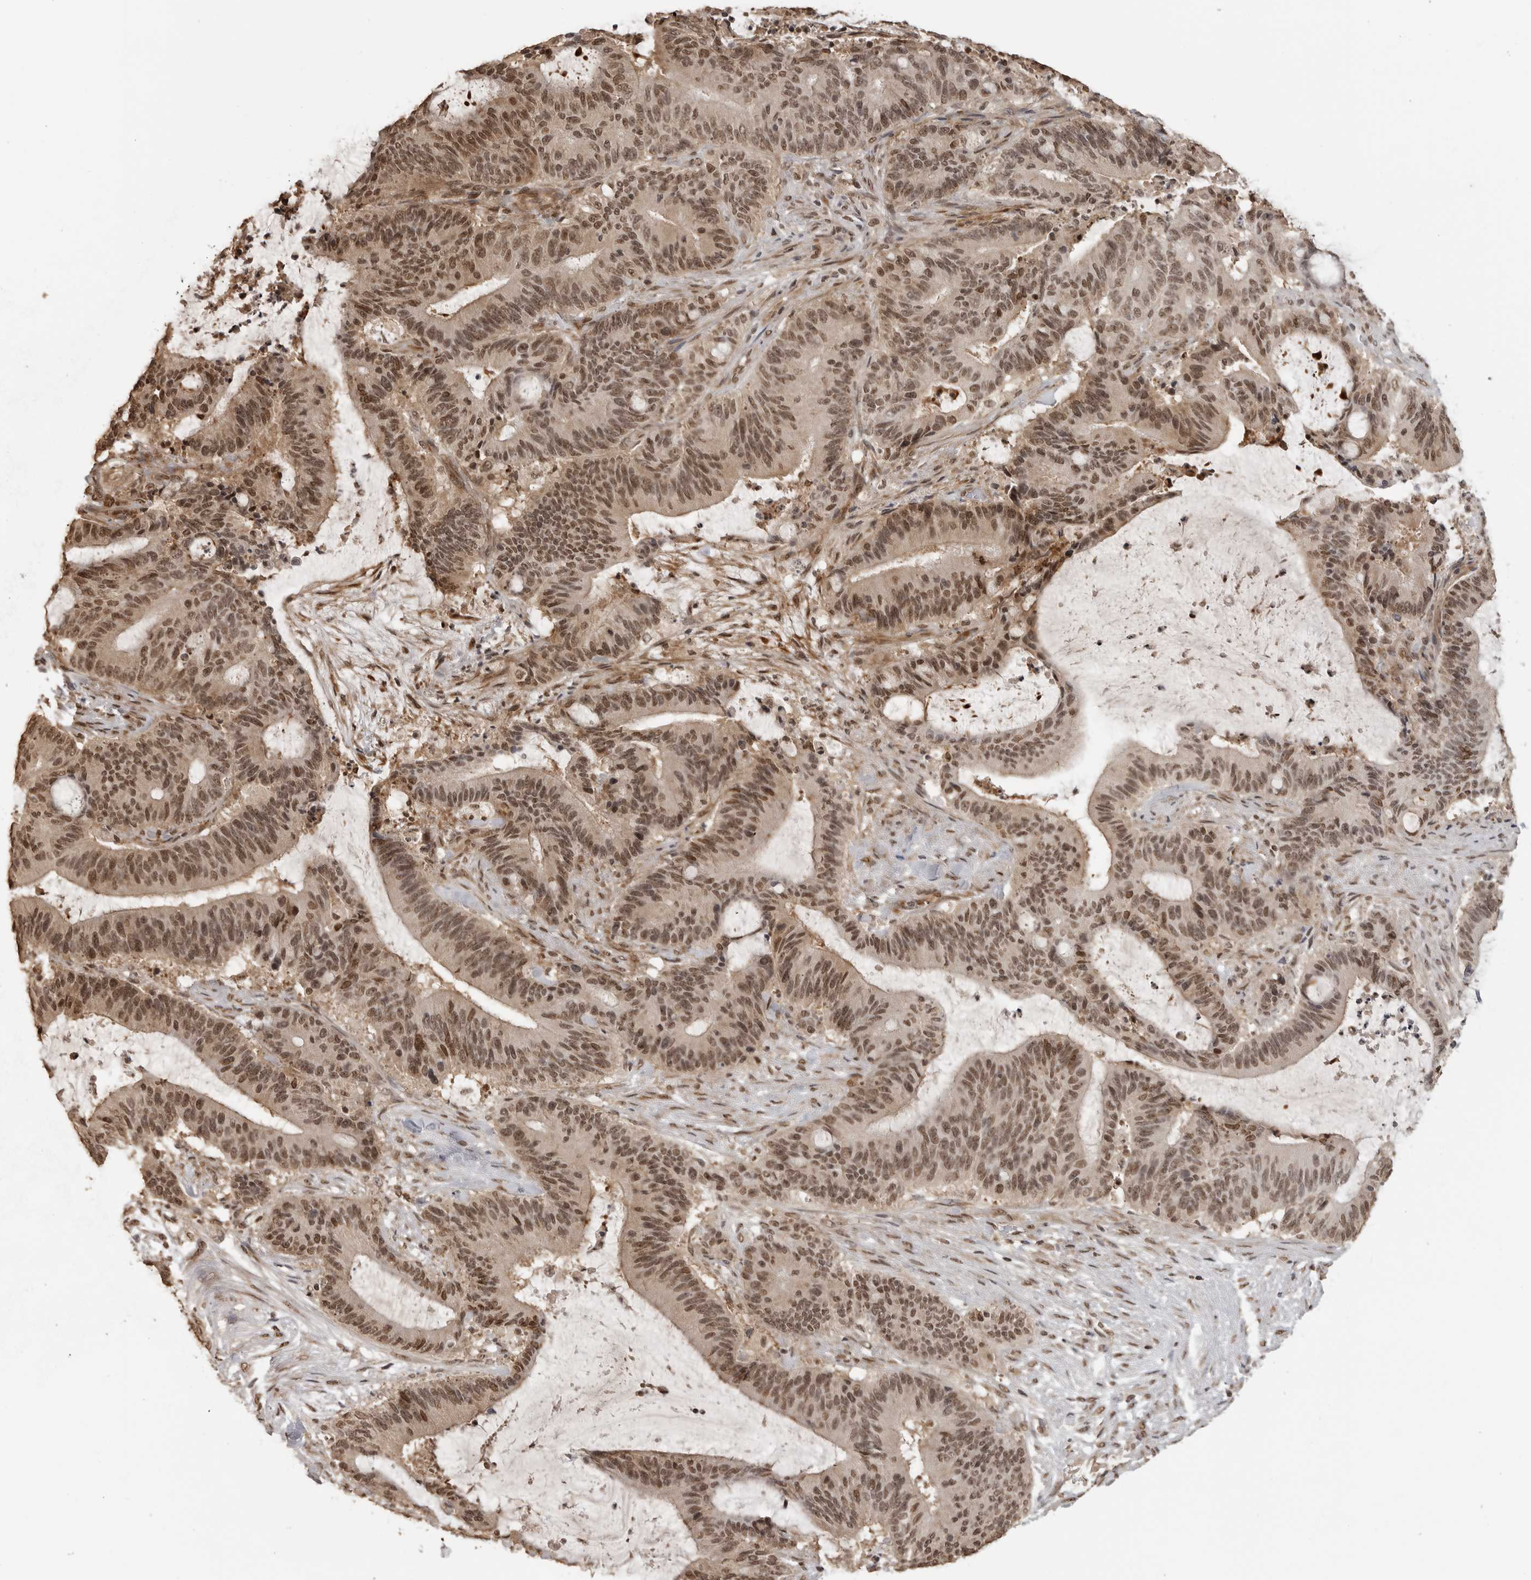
{"staining": {"intensity": "moderate", "quantity": ">75%", "location": "nuclear"}, "tissue": "liver cancer", "cell_type": "Tumor cells", "image_type": "cancer", "snomed": [{"axis": "morphology", "description": "Normal tissue, NOS"}, {"axis": "morphology", "description": "Cholangiocarcinoma"}, {"axis": "topography", "description": "Liver"}, {"axis": "topography", "description": "Peripheral nerve tissue"}], "caption": "Protein expression analysis of liver cancer demonstrates moderate nuclear positivity in approximately >75% of tumor cells.", "gene": "CLOCK", "patient": {"sex": "female", "age": 73}}